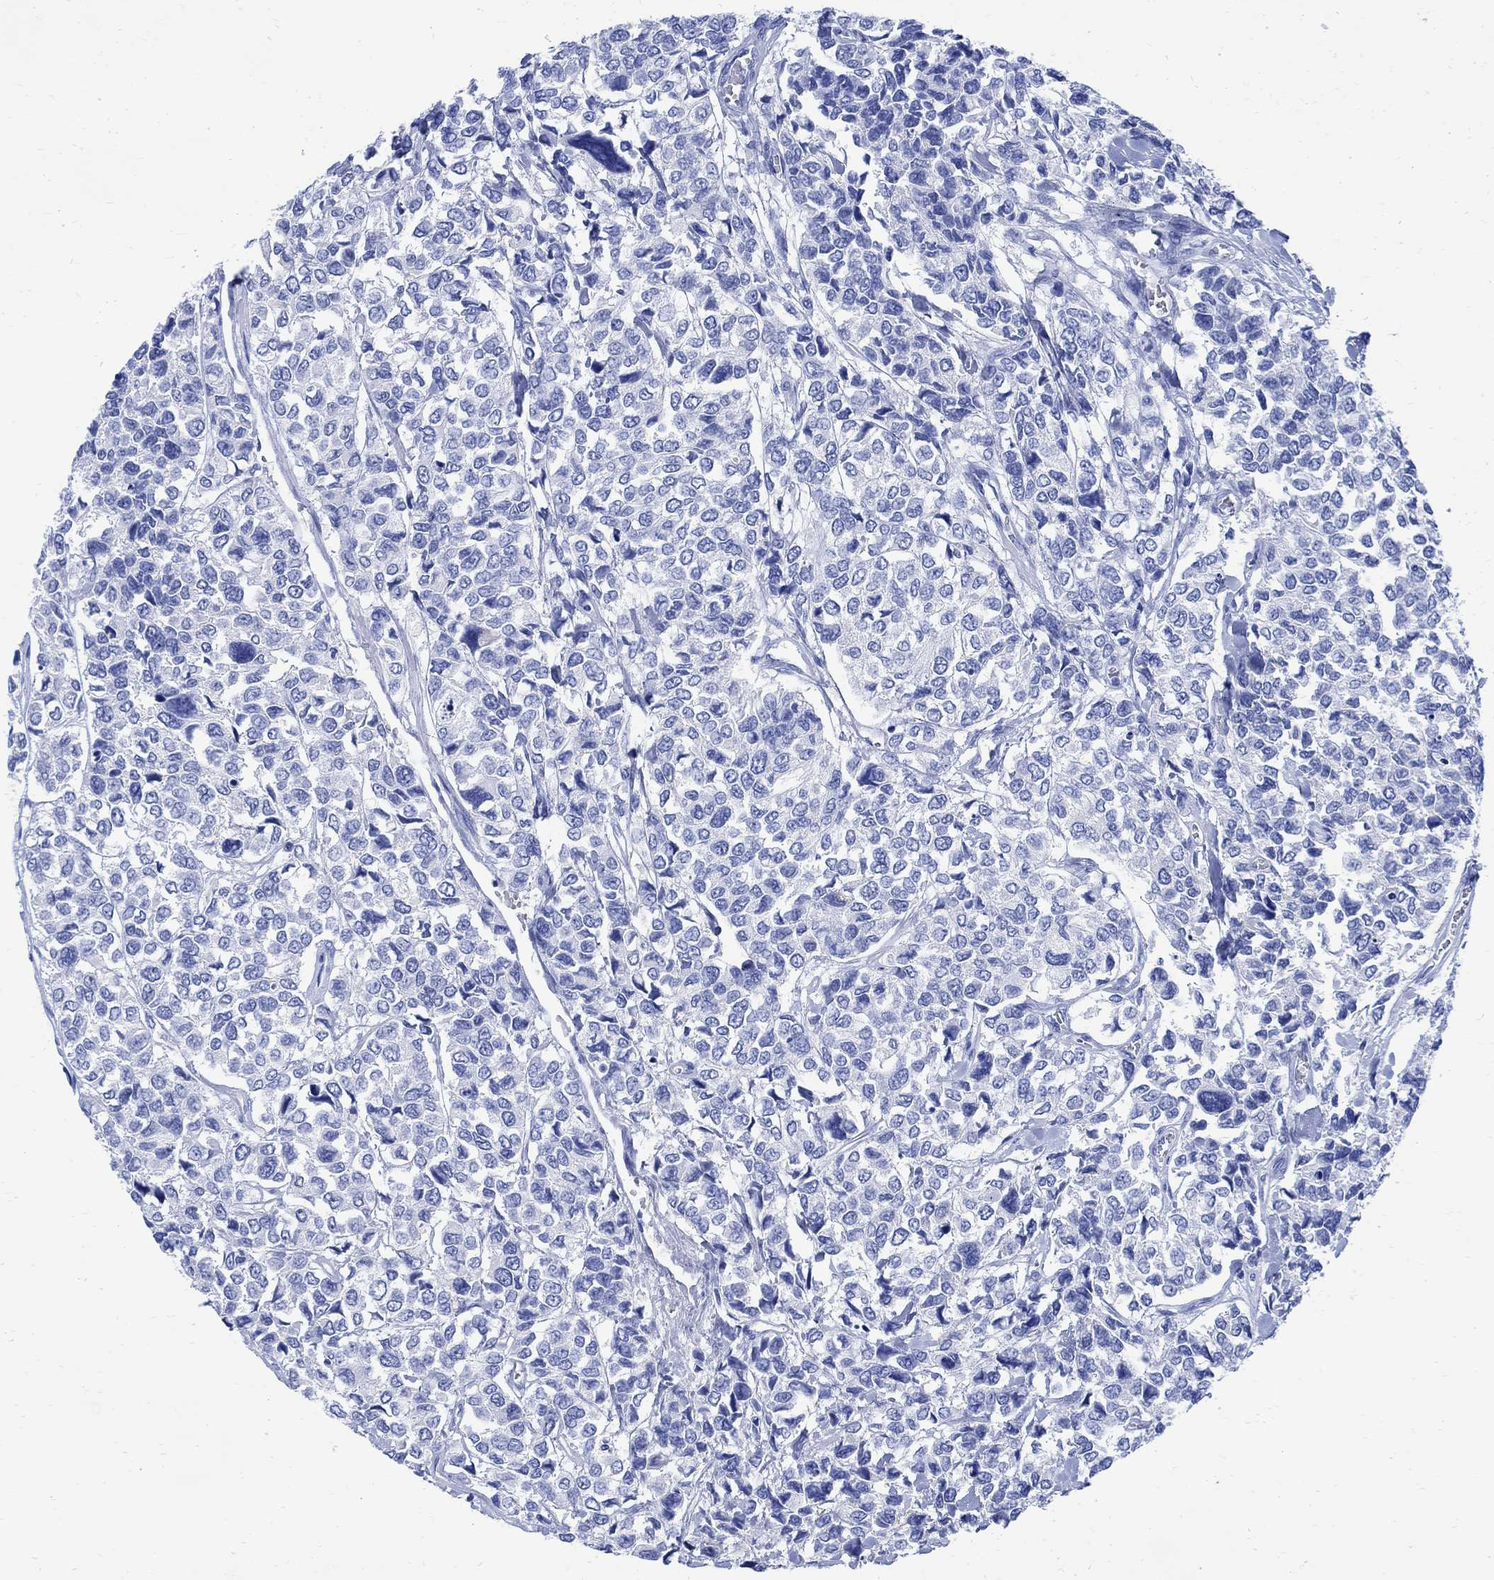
{"staining": {"intensity": "moderate", "quantity": "<25%", "location": "cytoplasmic/membranous"}, "tissue": "urothelial cancer", "cell_type": "Tumor cells", "image_type": "cancer", "snomed": [{"axis": "morphology", "description": "Urothelial carcinoma, High grade"}, {"axis": "topography", "description": "Urinary bladder"}], "caption": "Protein staining exhibits moderate cytoplasmic/membranous staining in about <25% of tumor cells in urothelial cancer.", "gene": "CPLX2", "patient": {"sex": "male", "age": 77}}